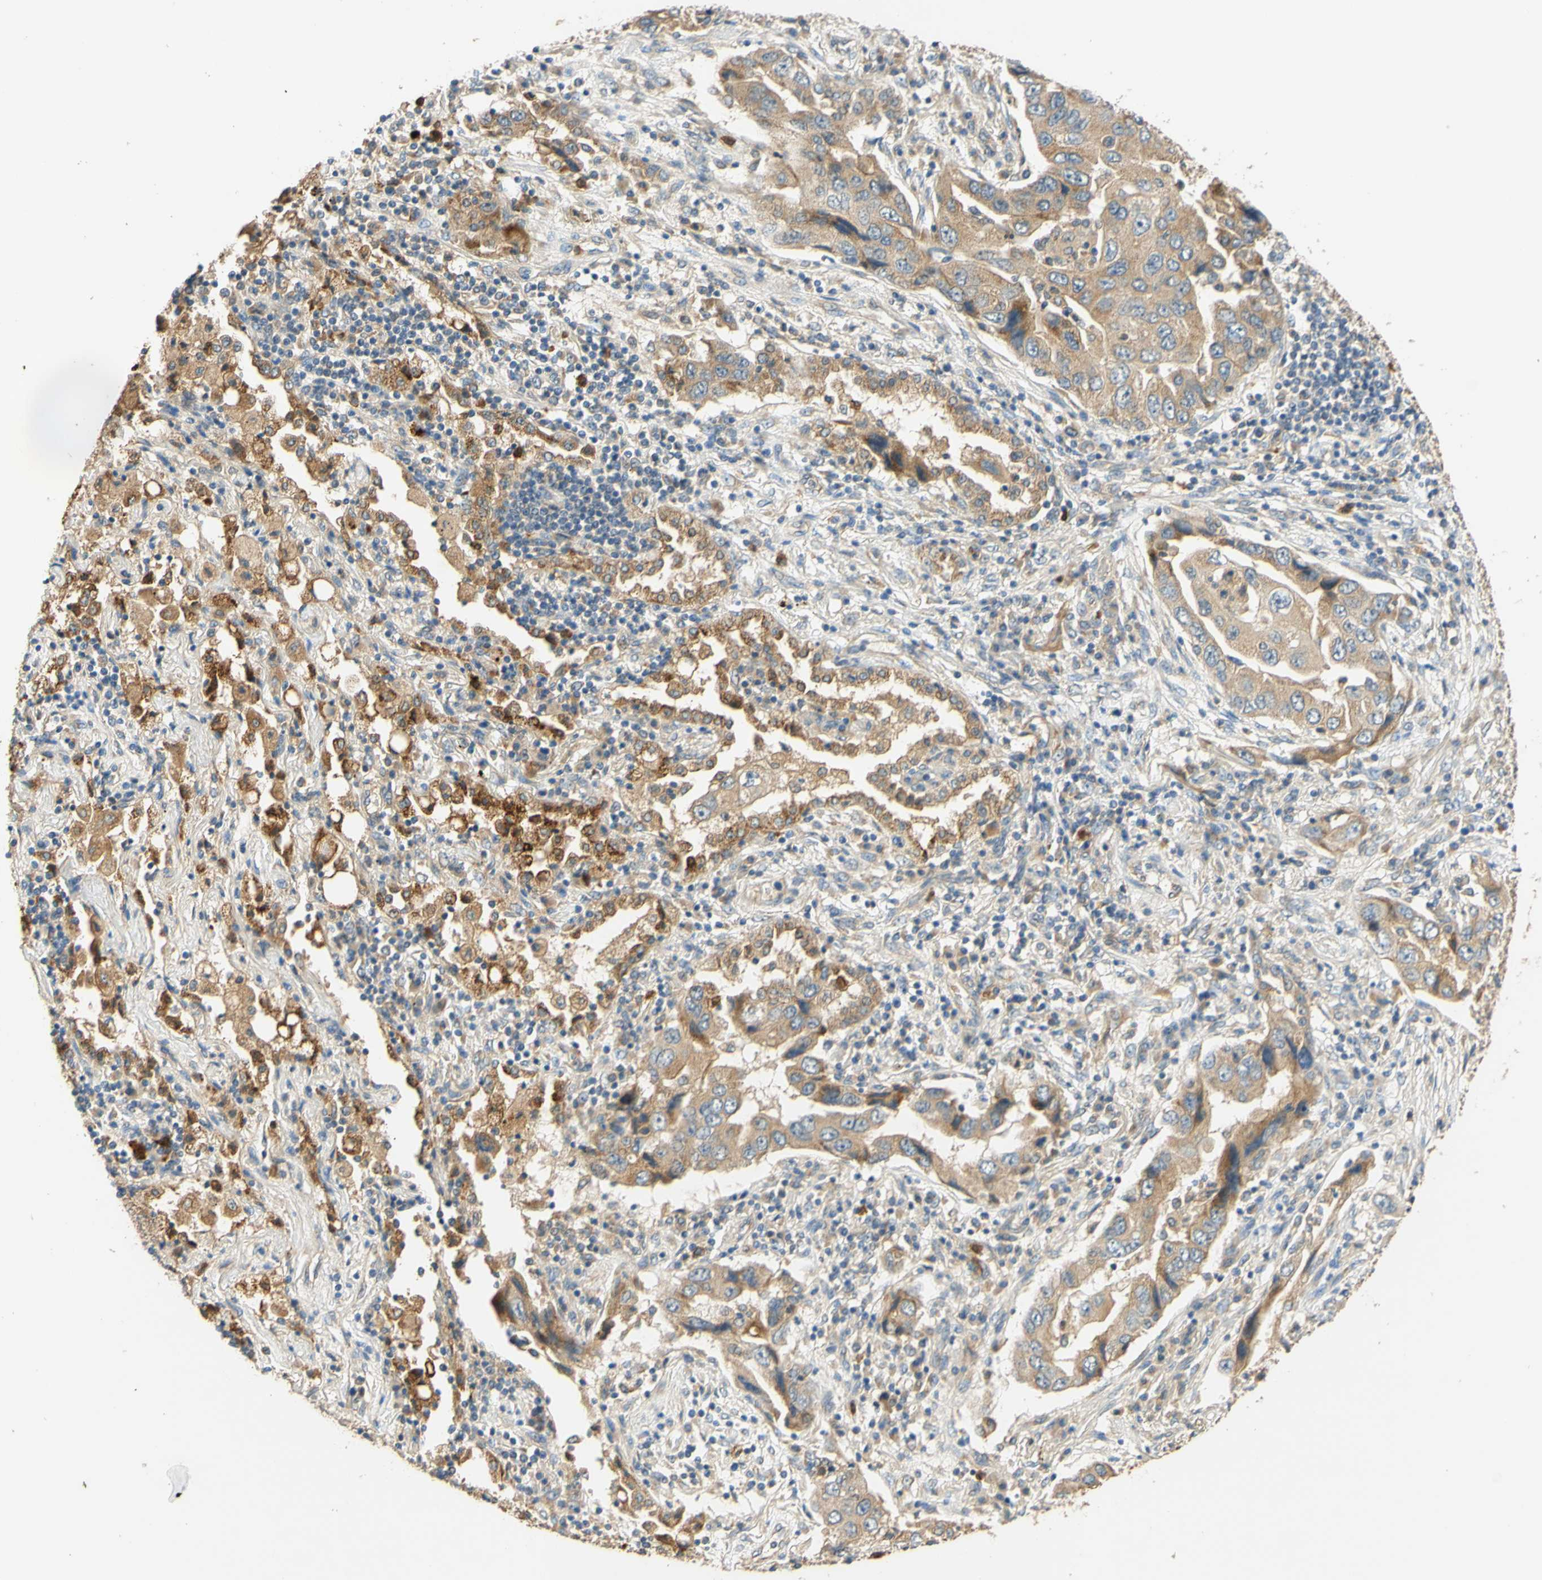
{"staining": {"intensity": "weak", "quantity": ">75%", "location": "cytoplasmic/membranous"}, "tissue": "lung cancer", "cell_type": "Tumor cells", "image_type": "cancer", "snomed": [{"axis": "morphology", "description": "Adenocarcinoma, NOS"}, {"axis": "topography", "description": "Lung"}], "caption": "High-magnification brightfield microscopy of adenocarcinoma (lung) stained with DAB (brown) and counterstained with hematoxylin (blue). tumor cells exhibit weak cytoplasmic/membranous expression is identified in about>75% of cells.", "gene": "ENTREP2", "patient": {"sex": "female", "age": 65}}